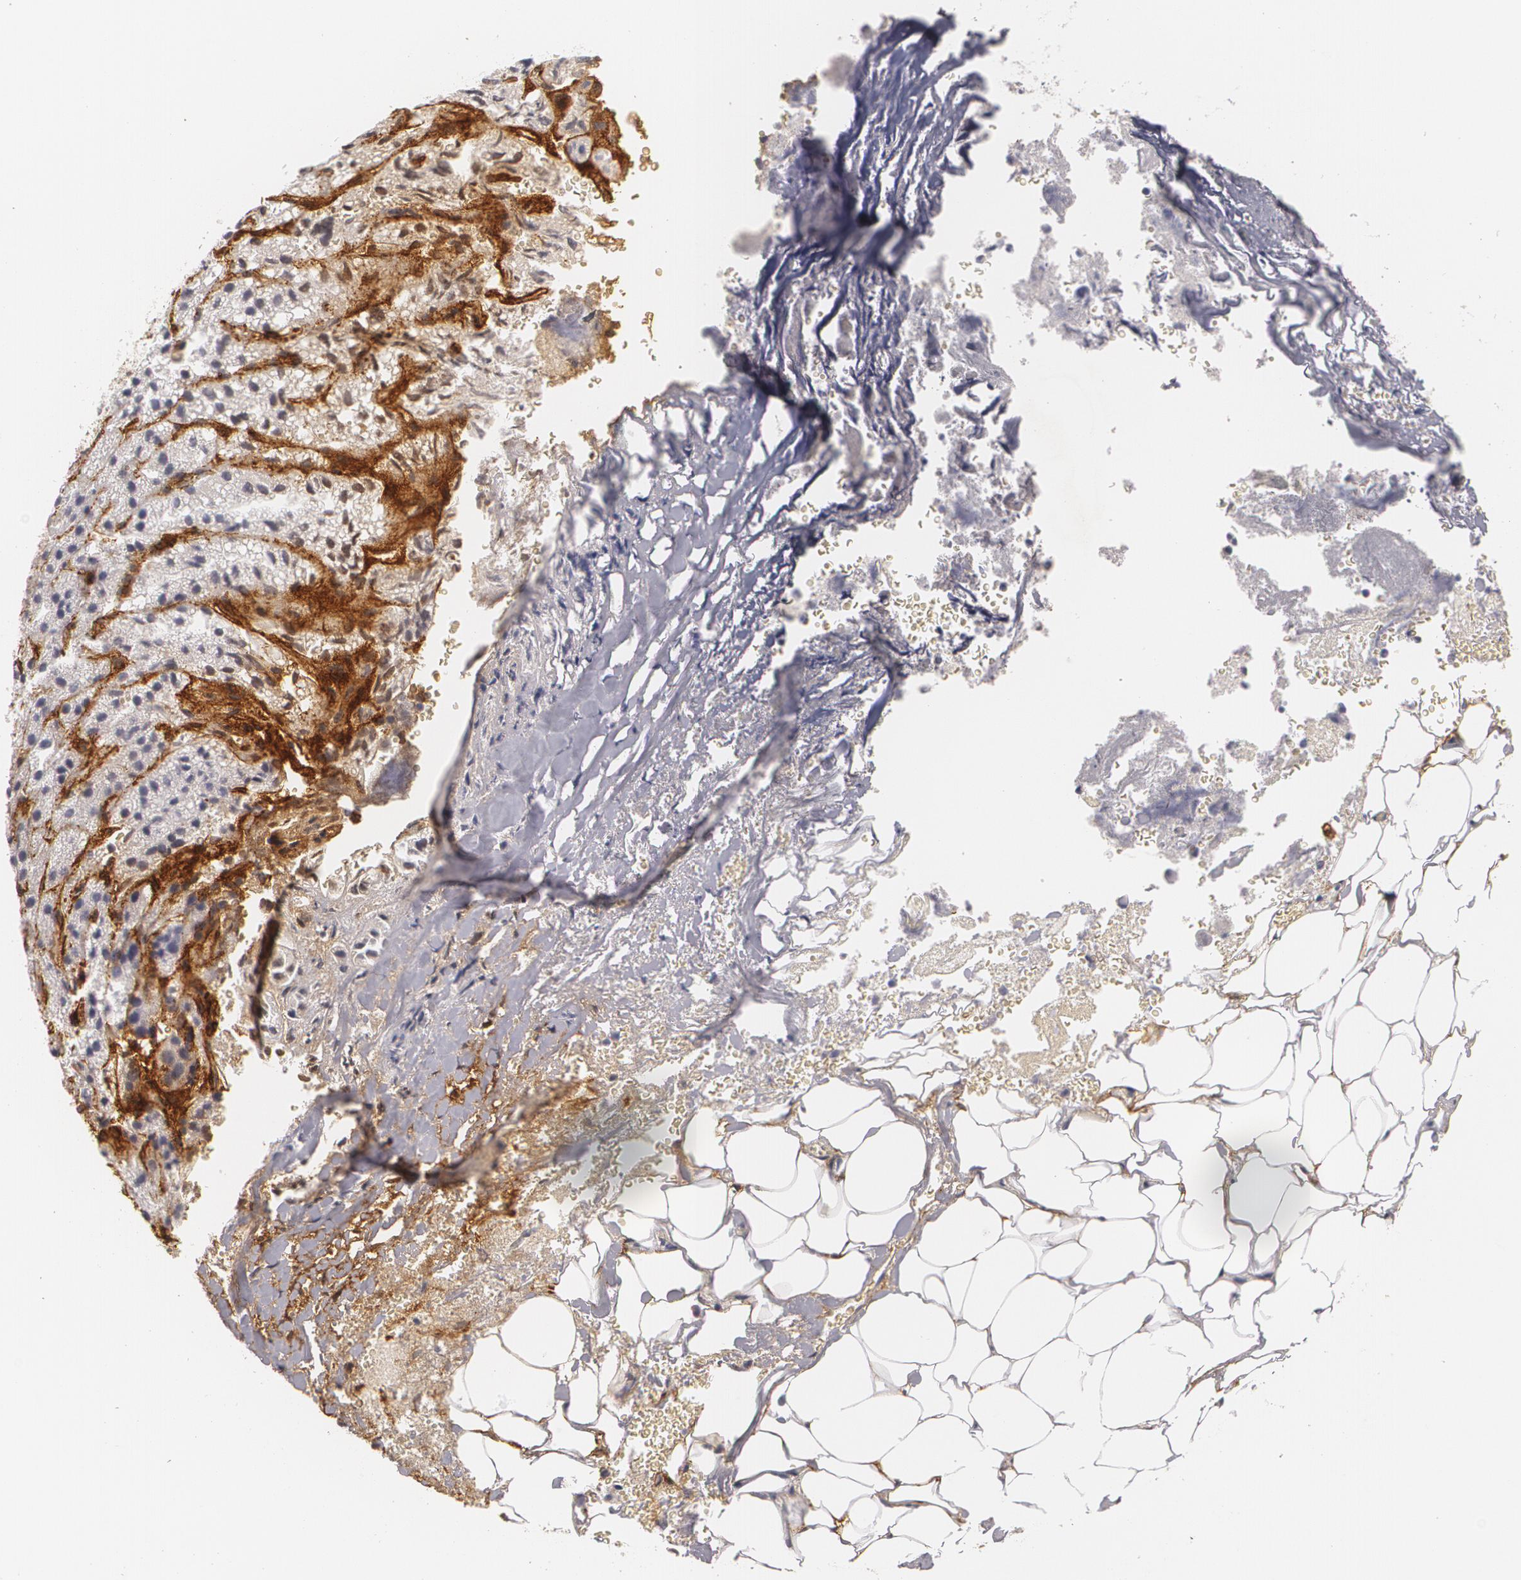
{"staining": {"intensity": "negative", "quantity": "none", "location": "none"}, "tissue": "adrenal gland", "cell_type": "Glandular cells", "image_type": "normal", "snomed": [{"axis": "morphology", "description": "Normal tissue, NOS"}, {"axis": "topography", "description": "Adrenal gland"}], "caption": "Glandular cells are negative for brown protein staining in normal adrenal gland.", "gene": "NGFR", "patient": {"sex": "female", "age": 71}}